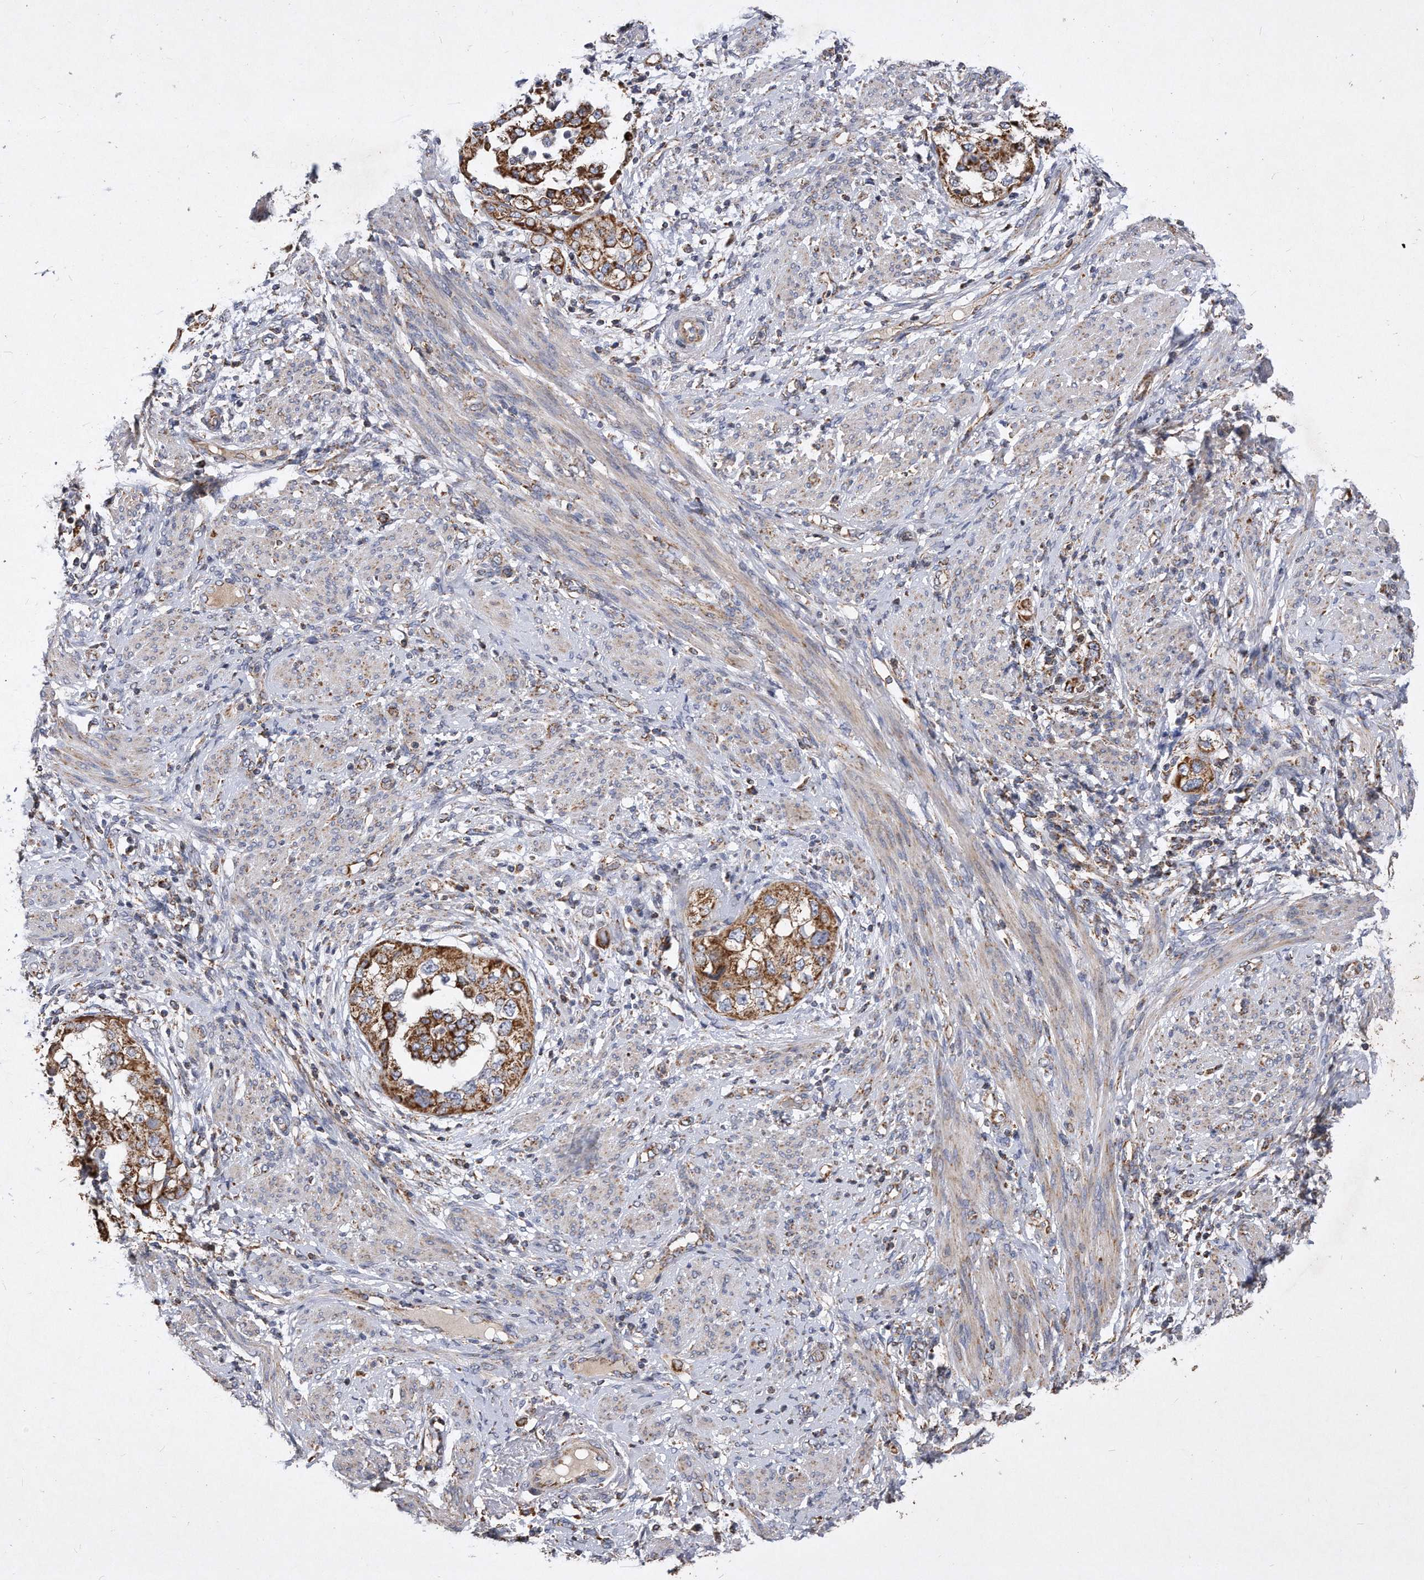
{"staining": {"intensity": "moderate", "quantity": ">75%", "location": "cytoplasmic/membranous"}, "tissue": "endometrial cancer", "cell_type": "Tumor cells", "image_type": "cancer", "snomed": [{"axis": "morphology", "description": "Adenocarcinoma, NOS"}, {"axis": "topography", "description": "Endometrium"}], "caption": "An immunohistochemistry micrograph of neoplastic tissue is shown. Protein staining in brown highlights moderate cytoplasmic/membranous positivity in adenocarcinoma (endometrial) within tumor cells. (Brightfield microscopy of DAB IHC at high magnification).", "gene": "PPP5C", "patient": {"sex": "female", "age": 85}}